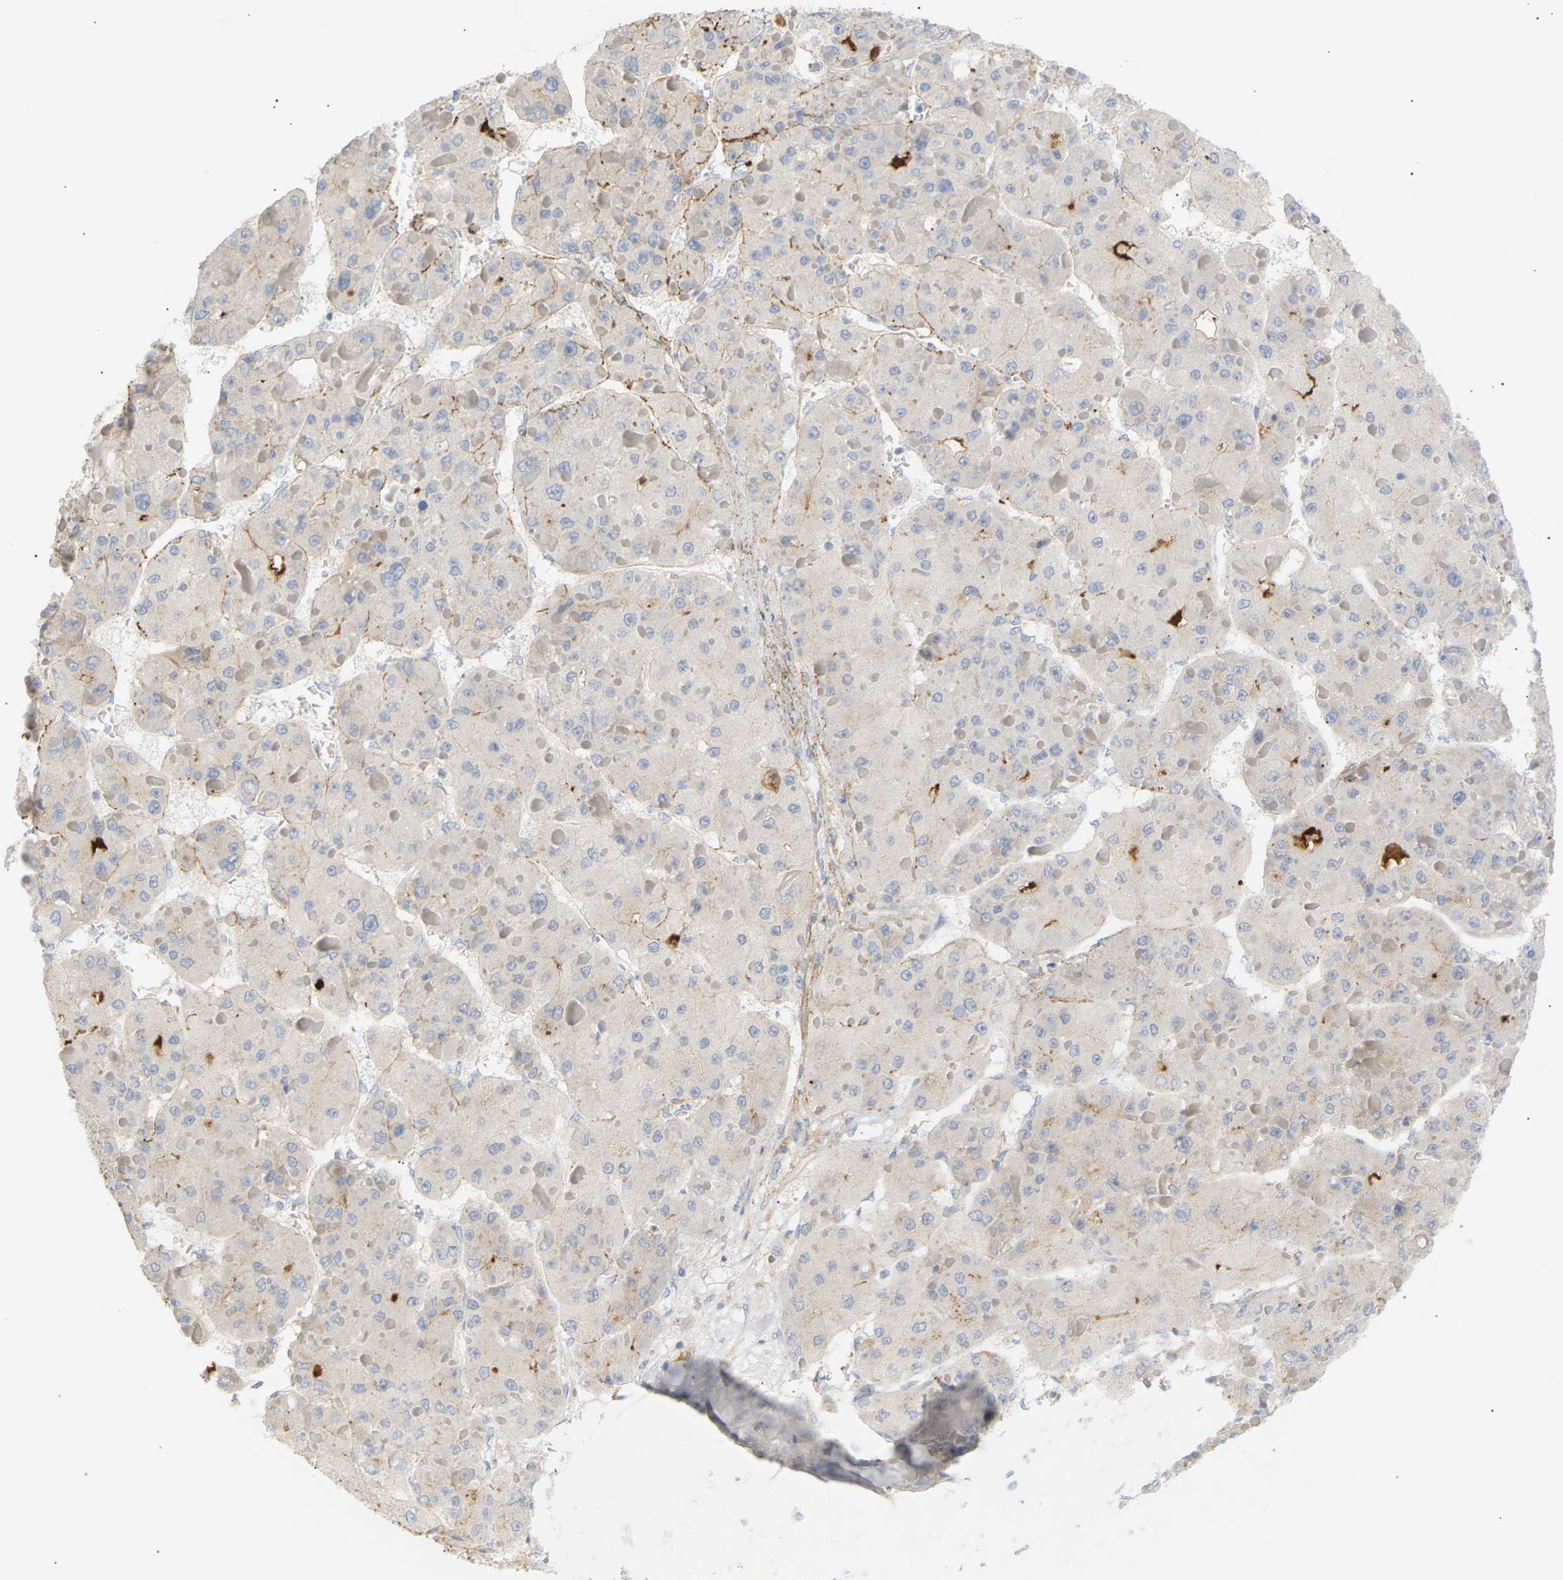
{"staining": {"intensity": "negative", "quantity": "none", "location": "none"}, "tissue": "liver cancer", "cell_type": "Tumor cells", "image_type": "cancer", "snomed": [{"axis": "morphology", "description": "Carcinoma, Hepatocellular, NOS"}, {"axis": "topography", "description": "Liver"}], "caption": "High magnification brightfield microscopy of hepatocellular carcinoma (liver) stained with DAB (brown) and counterstained with hematoxylin (blue): tumor cells show no significant positivity. Brightfield microscopy of immunohistochemistry stained with DAB (3,3'-diaminobenzidine) (brown) and hematoxylin (blue), captured at high magnification.", "gene": "CLU", "patient": {"sex": "female", "age": 73}}